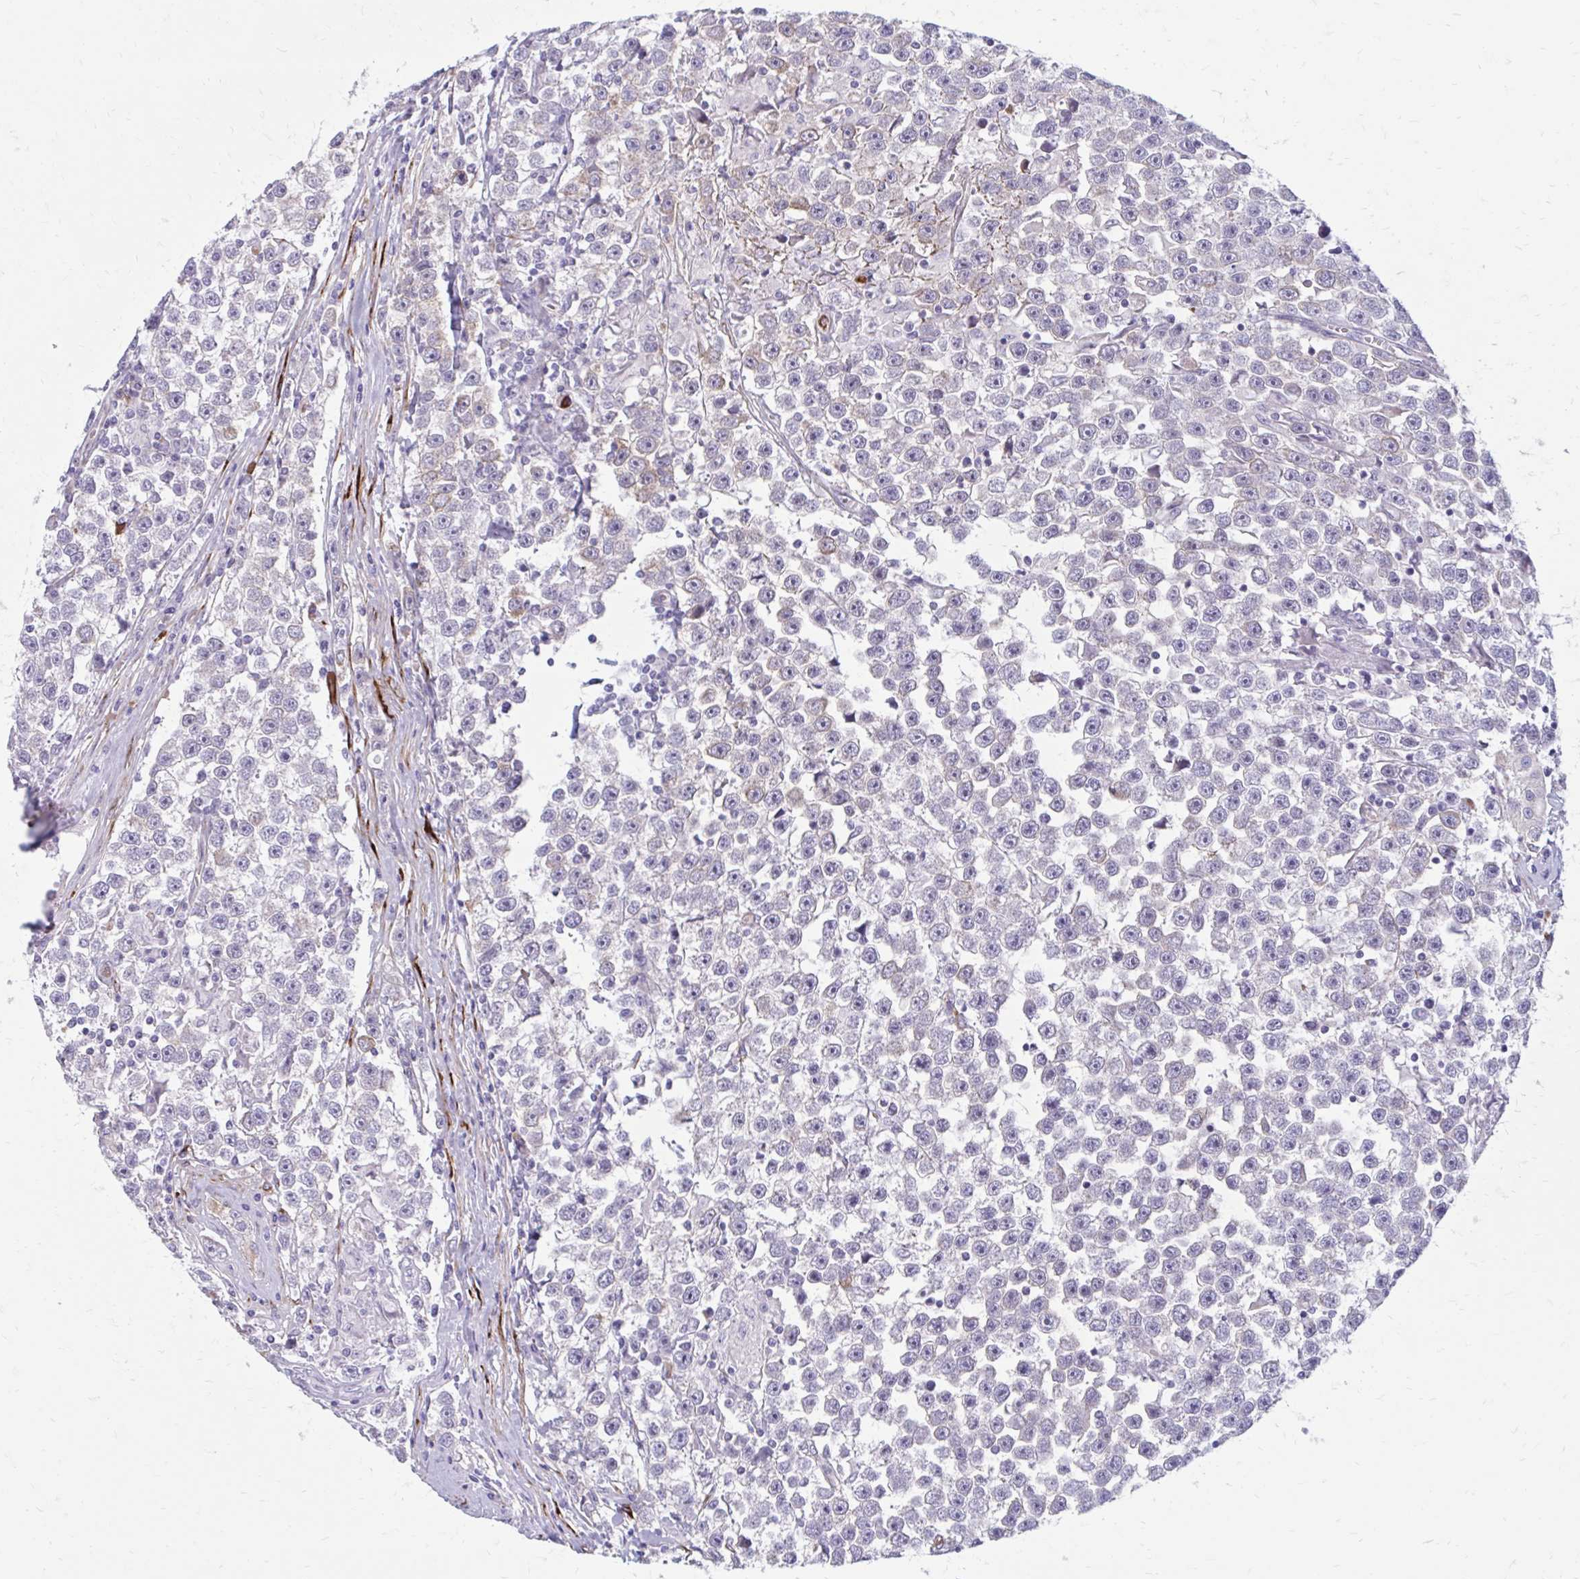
{"staining": {"intensity": "negative", "quantity": "none", "location": "none"}, "tissue": "testis cancer", "cell_type": "Tumor cells", "image_type": "cancer", "snomed": [{"axis": "morphology", "description": "Seminoma, NOS"}, {"axis": "topography", "description": "Testis"}], "caption": "IHC micrograph of neoplastic tissue: human testis seminoma stained with DAB (3,3'-diaminobenzidine) exhibits no significant protein expression in tumor cells. (DAB immunohistochemistry visualized using brightfield microscopy, high magnification).", "gene": "BEND5", "patient": {"sex": "male", "age": 31}}